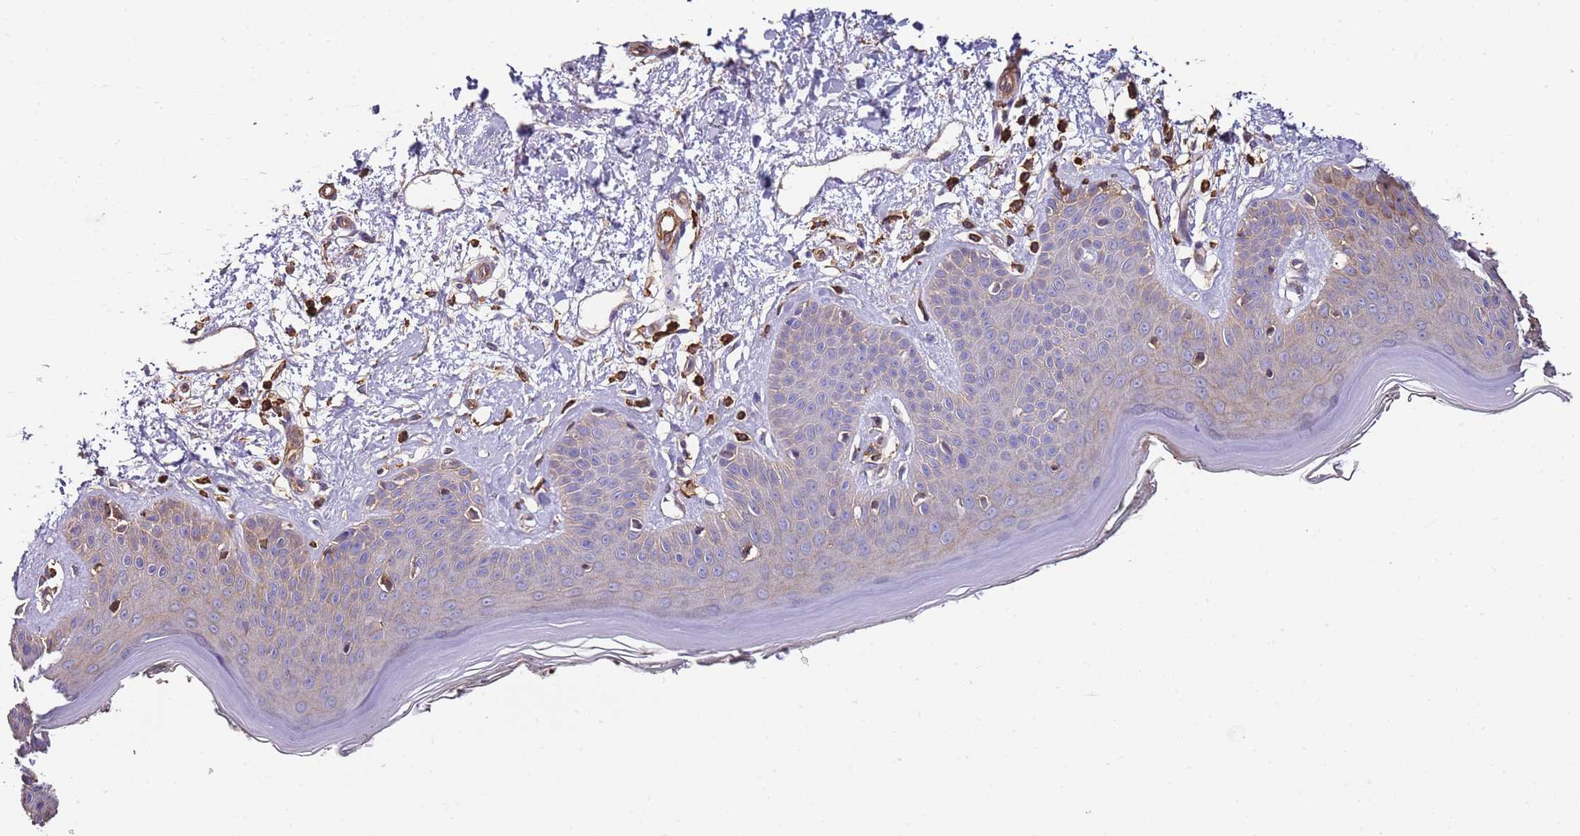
{"staining": {"intensity": "moderate", "quantity": ">75%", "location": "cytoplasmic/membranous"}, "tissue": "skin", "cell_type": "Fibroblasts", "image_type": "normal", "snomed": [{"axis": "morphology", "description": "Normal tissue, NOS"}, {"axis": "topography", "description": "Skin"}], "caption": "About >75% of fibroblasts in unremarkable human skin show moderate cytoplasmic/membranous protein positivity as visualized by brown immunohistochemical staining.", "gene": "CYP2U1", "patient": {"sex": "female", "age": 64}}